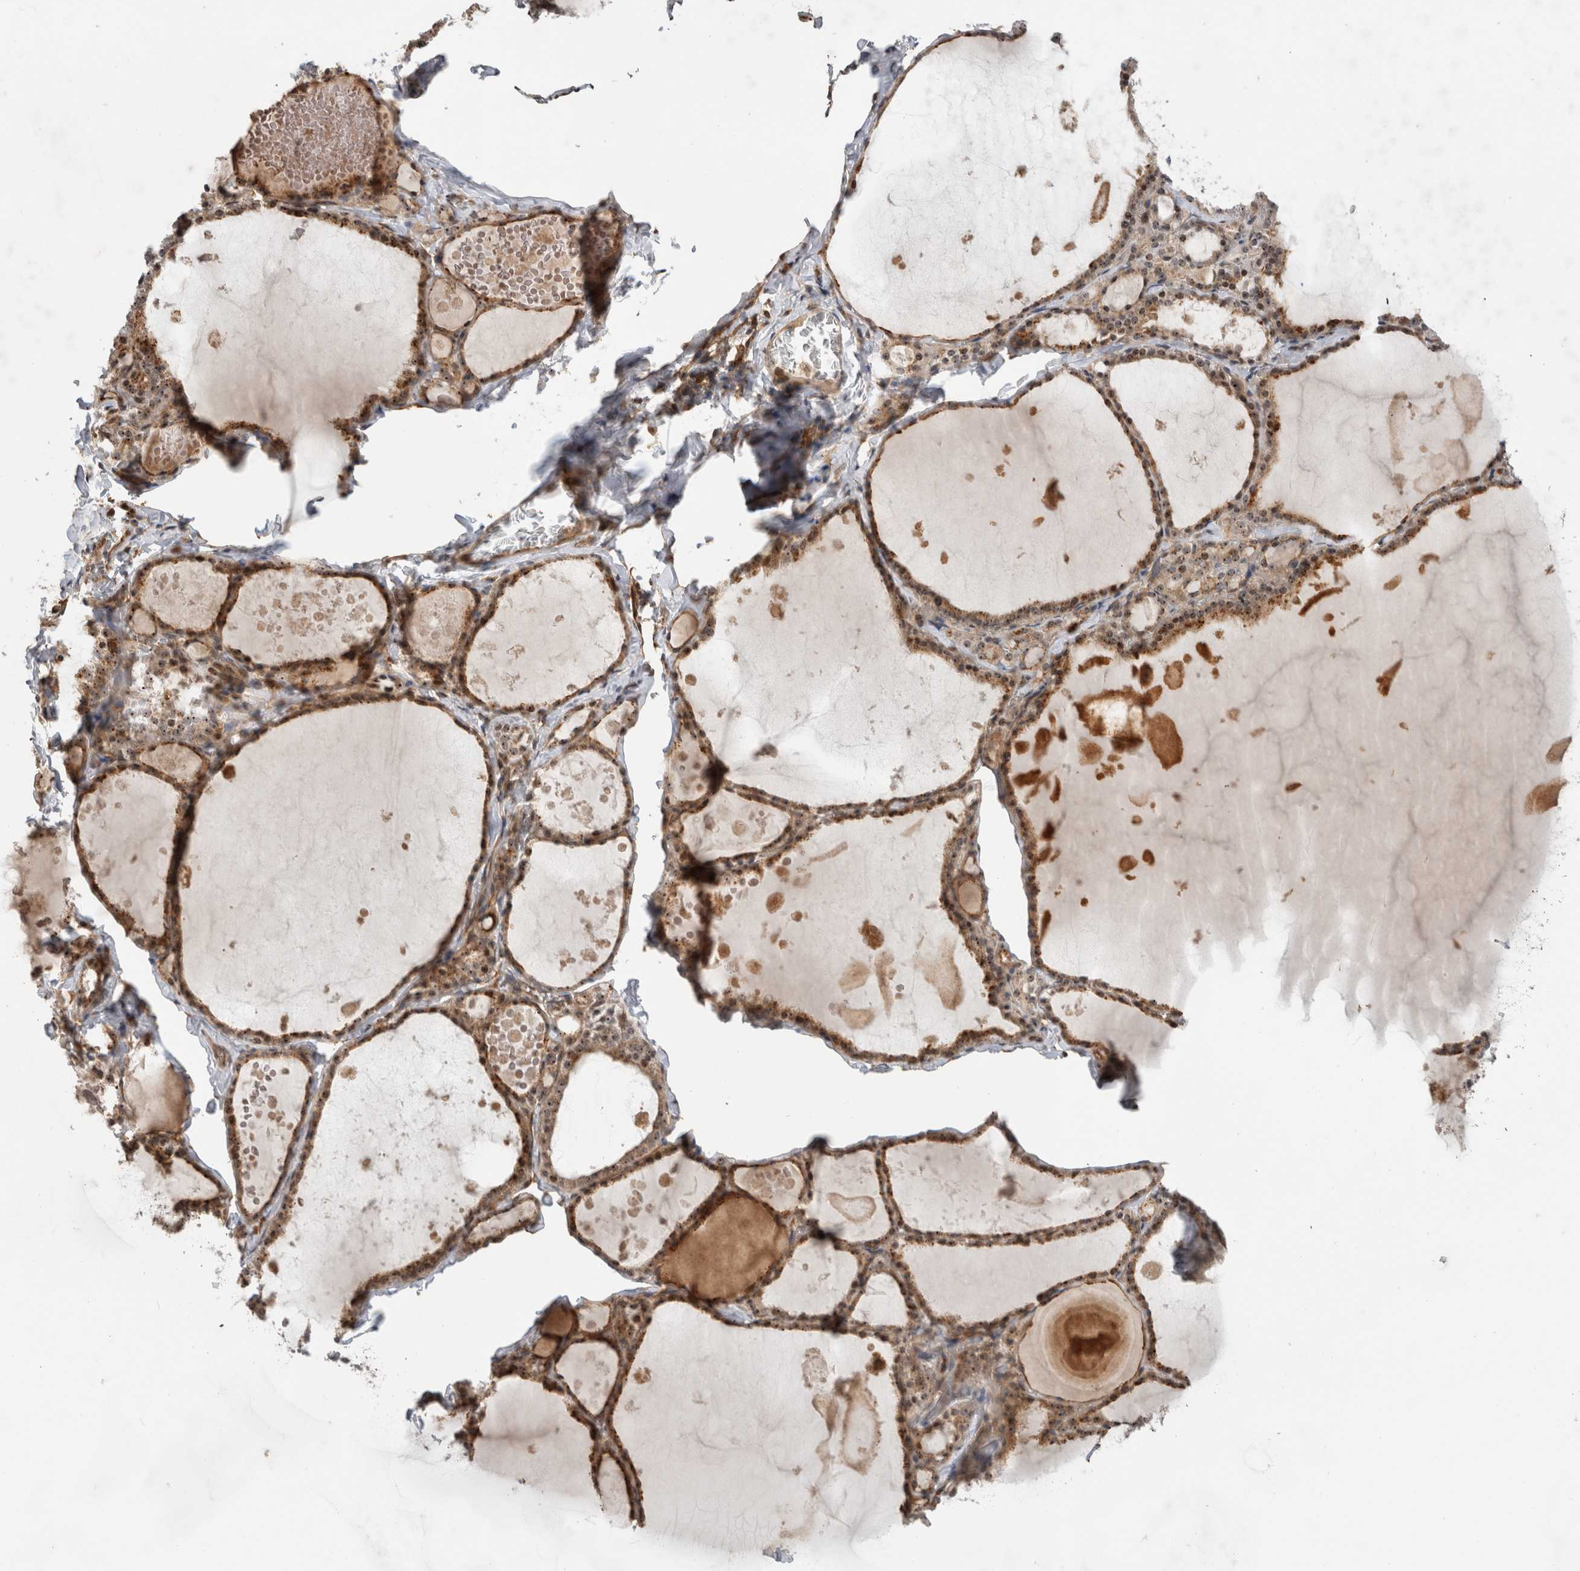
{"staining": {"intensity": "moderate", "quantity": ">75%", "location": "cytoplasmic/membranous,nuclear"}, "tissue": "thyroid gland", "cell_type": "Glandular cells", "image_type": "normal", "snomed": [{"axis": "morphology", "description": "Normal tissue, NOS"}, {"axis": "topography", "description": "Thyroid gland"}], "caption": "Benign thyroid gland shows moderate cytoplasmic/membranous,nuclear expression in approximately >75% of glandular cells.", "gene": "WASF2", "patient": {"sex": "male", "age": 56}}